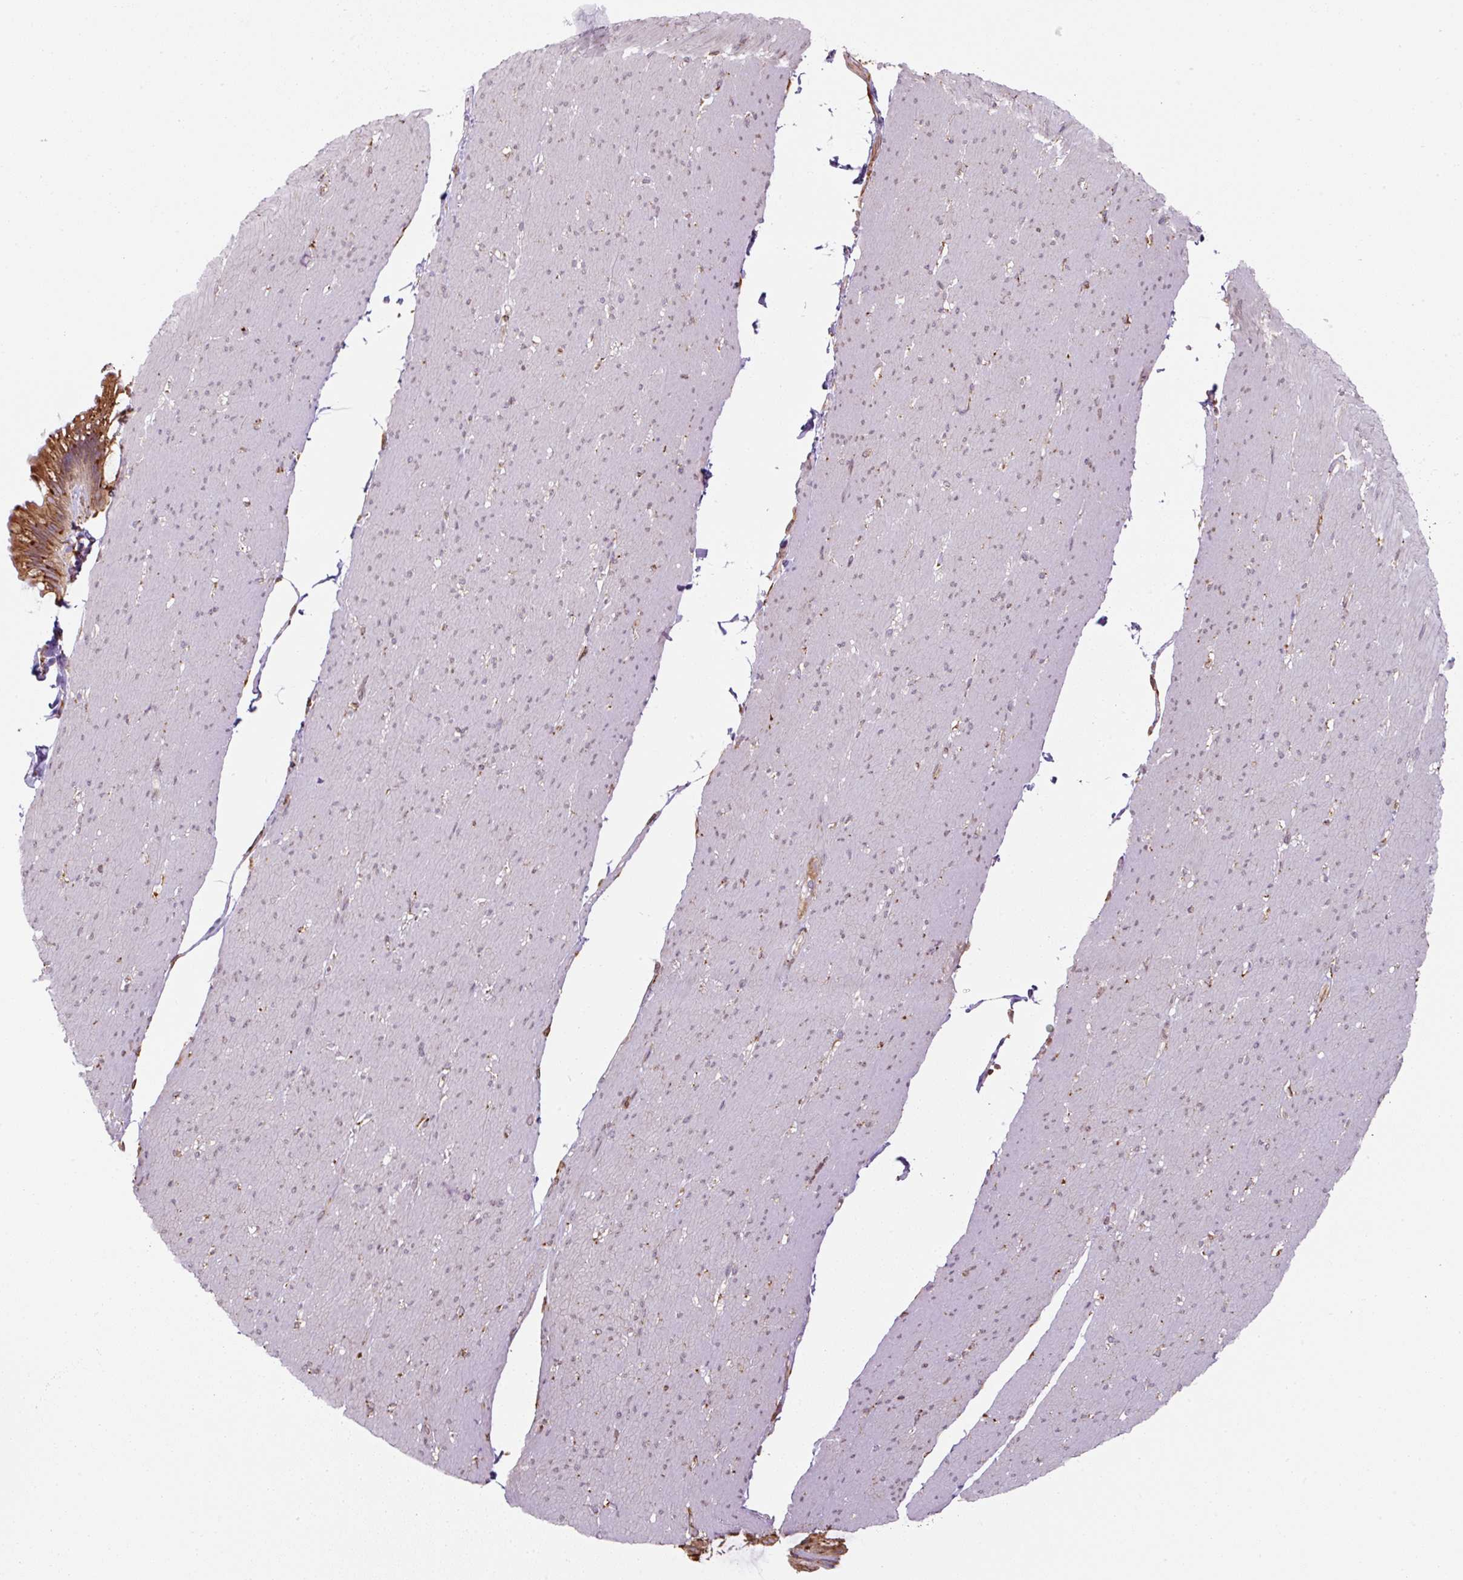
{"staining": {"intensity": "weak", "quantity": "<25%", "location": "cytoplasmic/membranous"}, "tissue": "smooth muscle", "cell_type": "Smooth muscle cells", "image_type": "normal", "snomed": [{"axis": "morphology", "description": "Normal tissue, NOS"}, {"axis": "topography", "description": "Smooth muscle"}, {"axis": "topography", "description": "Rectum"}], "caption": "The immunohistochemistry (IHC) image has no significant expression in smooth muscle cells of smooth muscle.", "gene": "PRKCSH", "patient": {"sex": "male", "age": 53}}